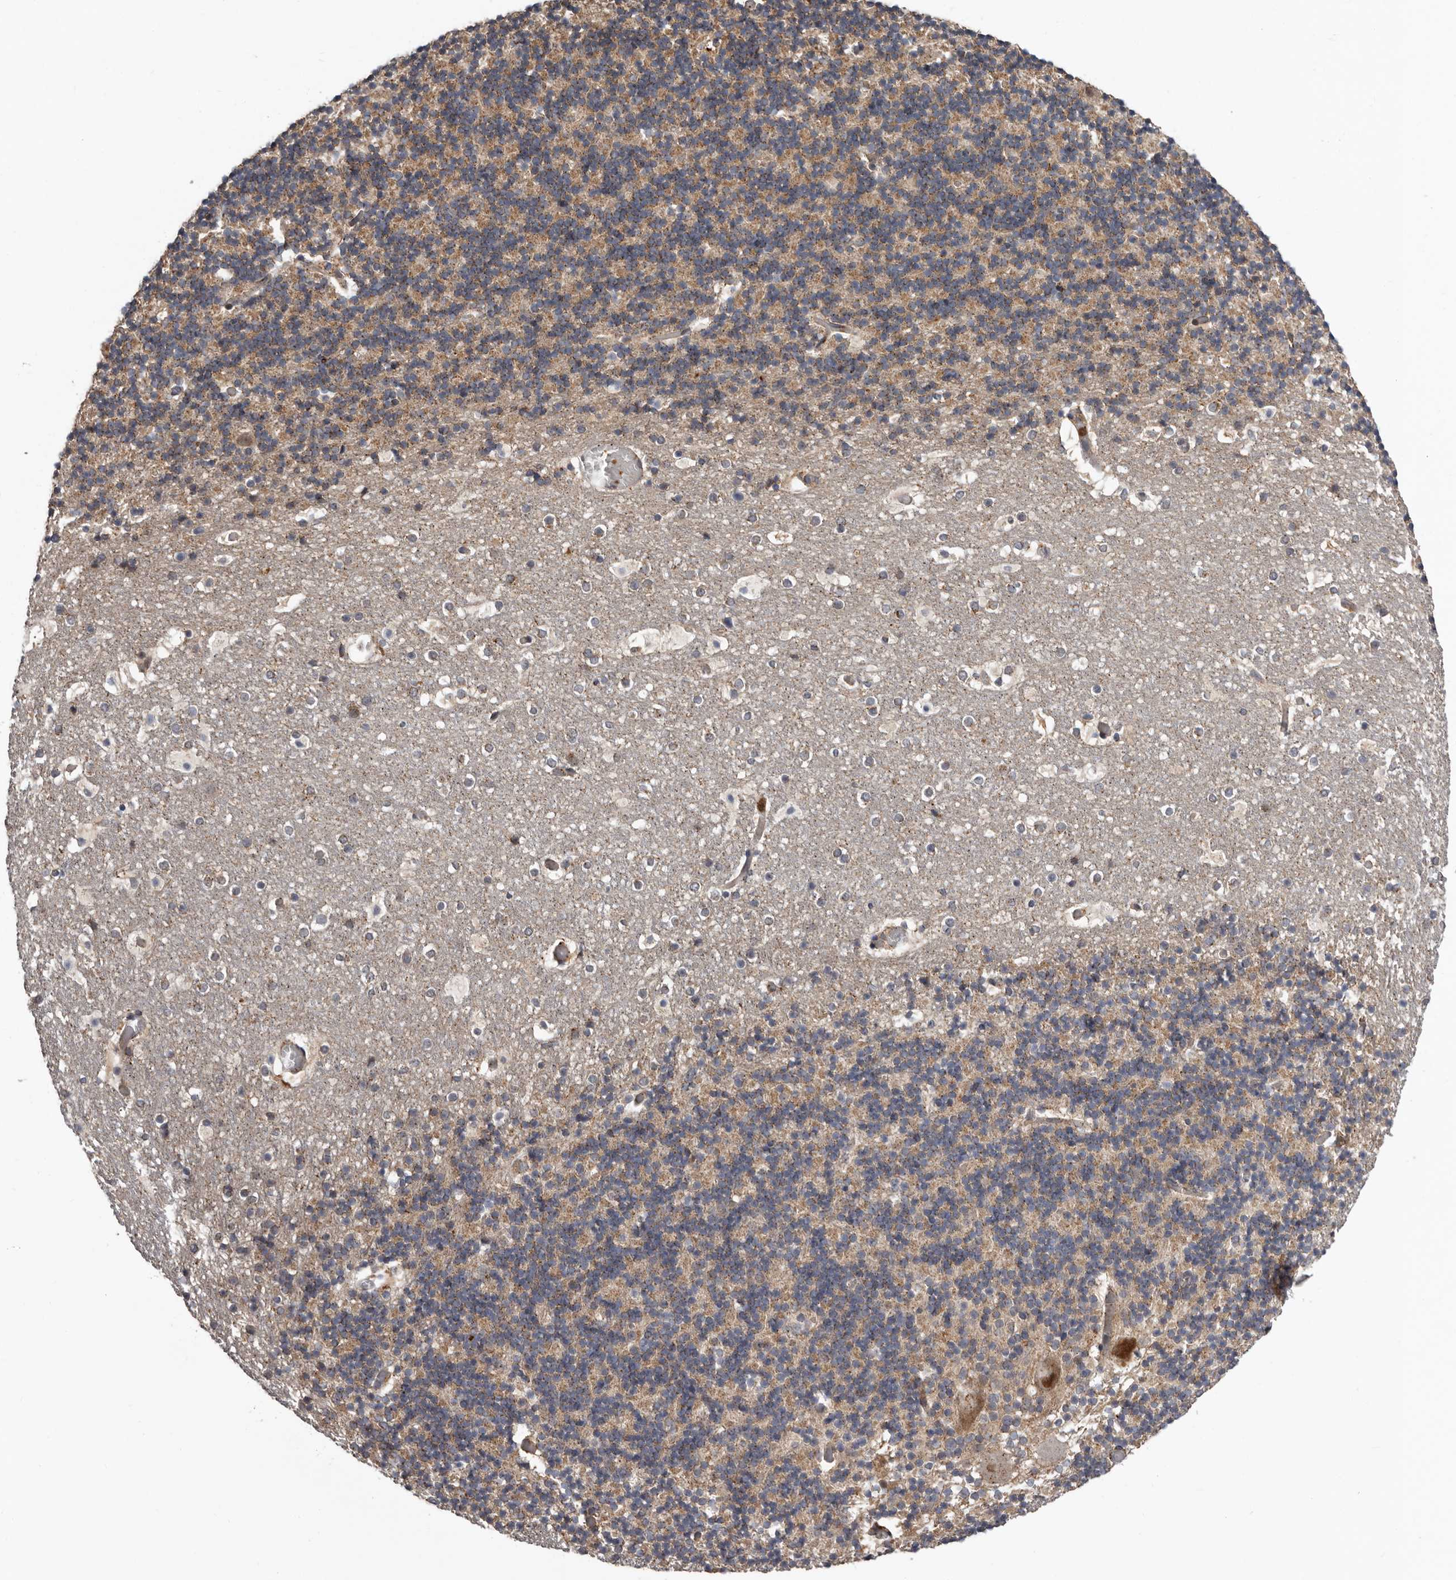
{"staining": {"intensity": "moderate", "quantity": ">75%", "location": "cytoplasmic/membranous"}, "tissue": "cerebellum", "cell_type": "Cells in granular layer", "image_type": "normal", "snomed": [{"axis": "morphology", "description": "Normal tissue, NOS"}, {"axis": "topography", "description": "Cerebellum"}], "caption": "The histopathology image demonstrates staining of normal cerebellum, revealing moderate cytoplasmic/membranous protein expression (brown color) within cells in granular layer.", "gene": "FGFR4", "patient": {"sex": "male", "age": 57}}